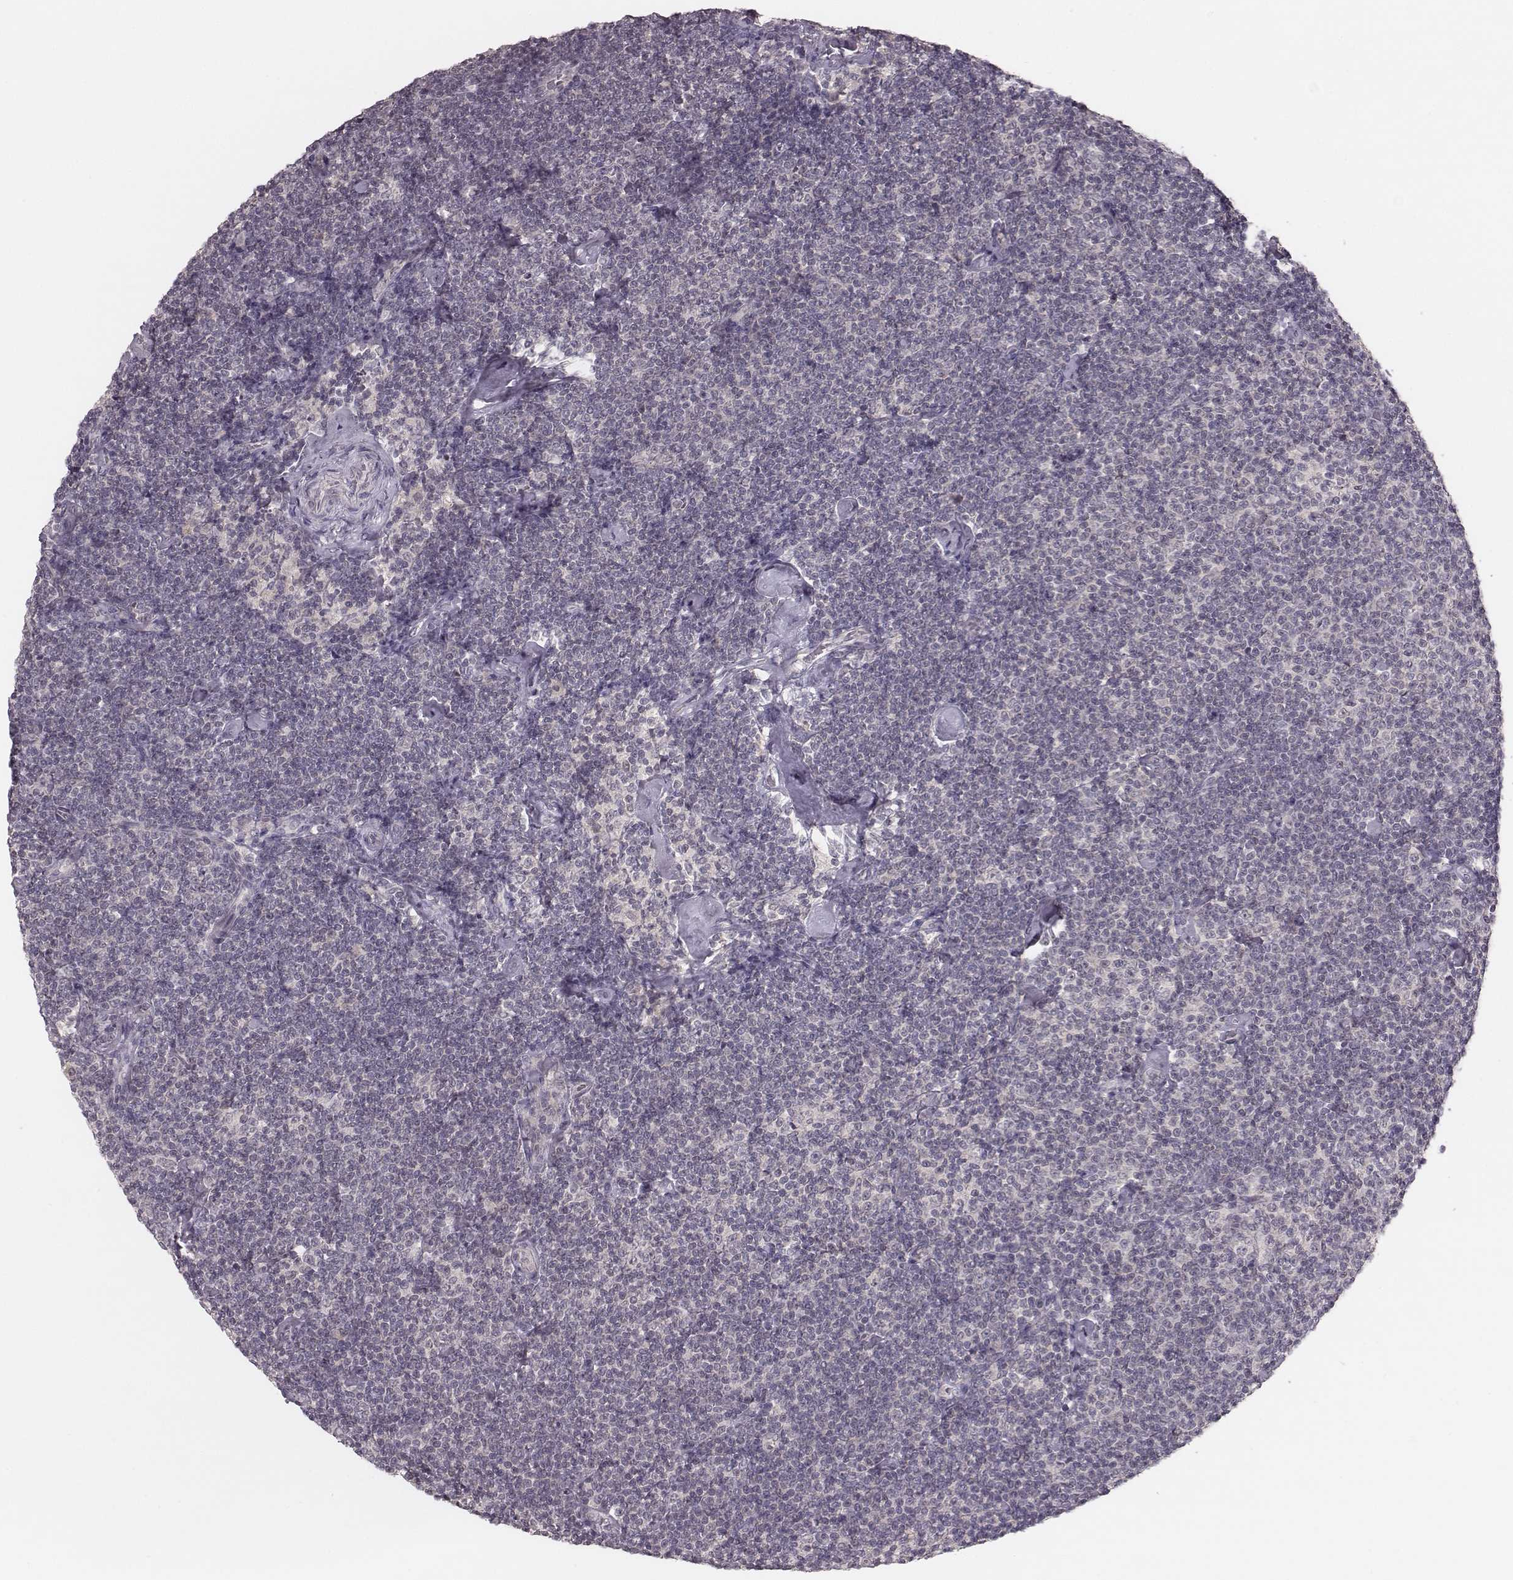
{"staining": {"intensity": "negative", "quantity": "none", "location": "none"}, "tissue": "lymphoma", "cell_type": "Tumor cells", "image_type": "cancer", "snomed": [{"axis": "morphology", "description": "Malignant lymphoma, non-Hodgkin's type, Low grade"}, {"axis": "topography", "description": "Lymph node"}], "caption": "Histopathology image shows no significant protein expression in tumor cells of lymphoma. (Brightfield microscopy of DAB (3,3'-diaminobenzidine) immunohistochemistry (IHC) at high magnification).", "gene": "LY6K", "patient": {"sex": "male", "age": 81}}